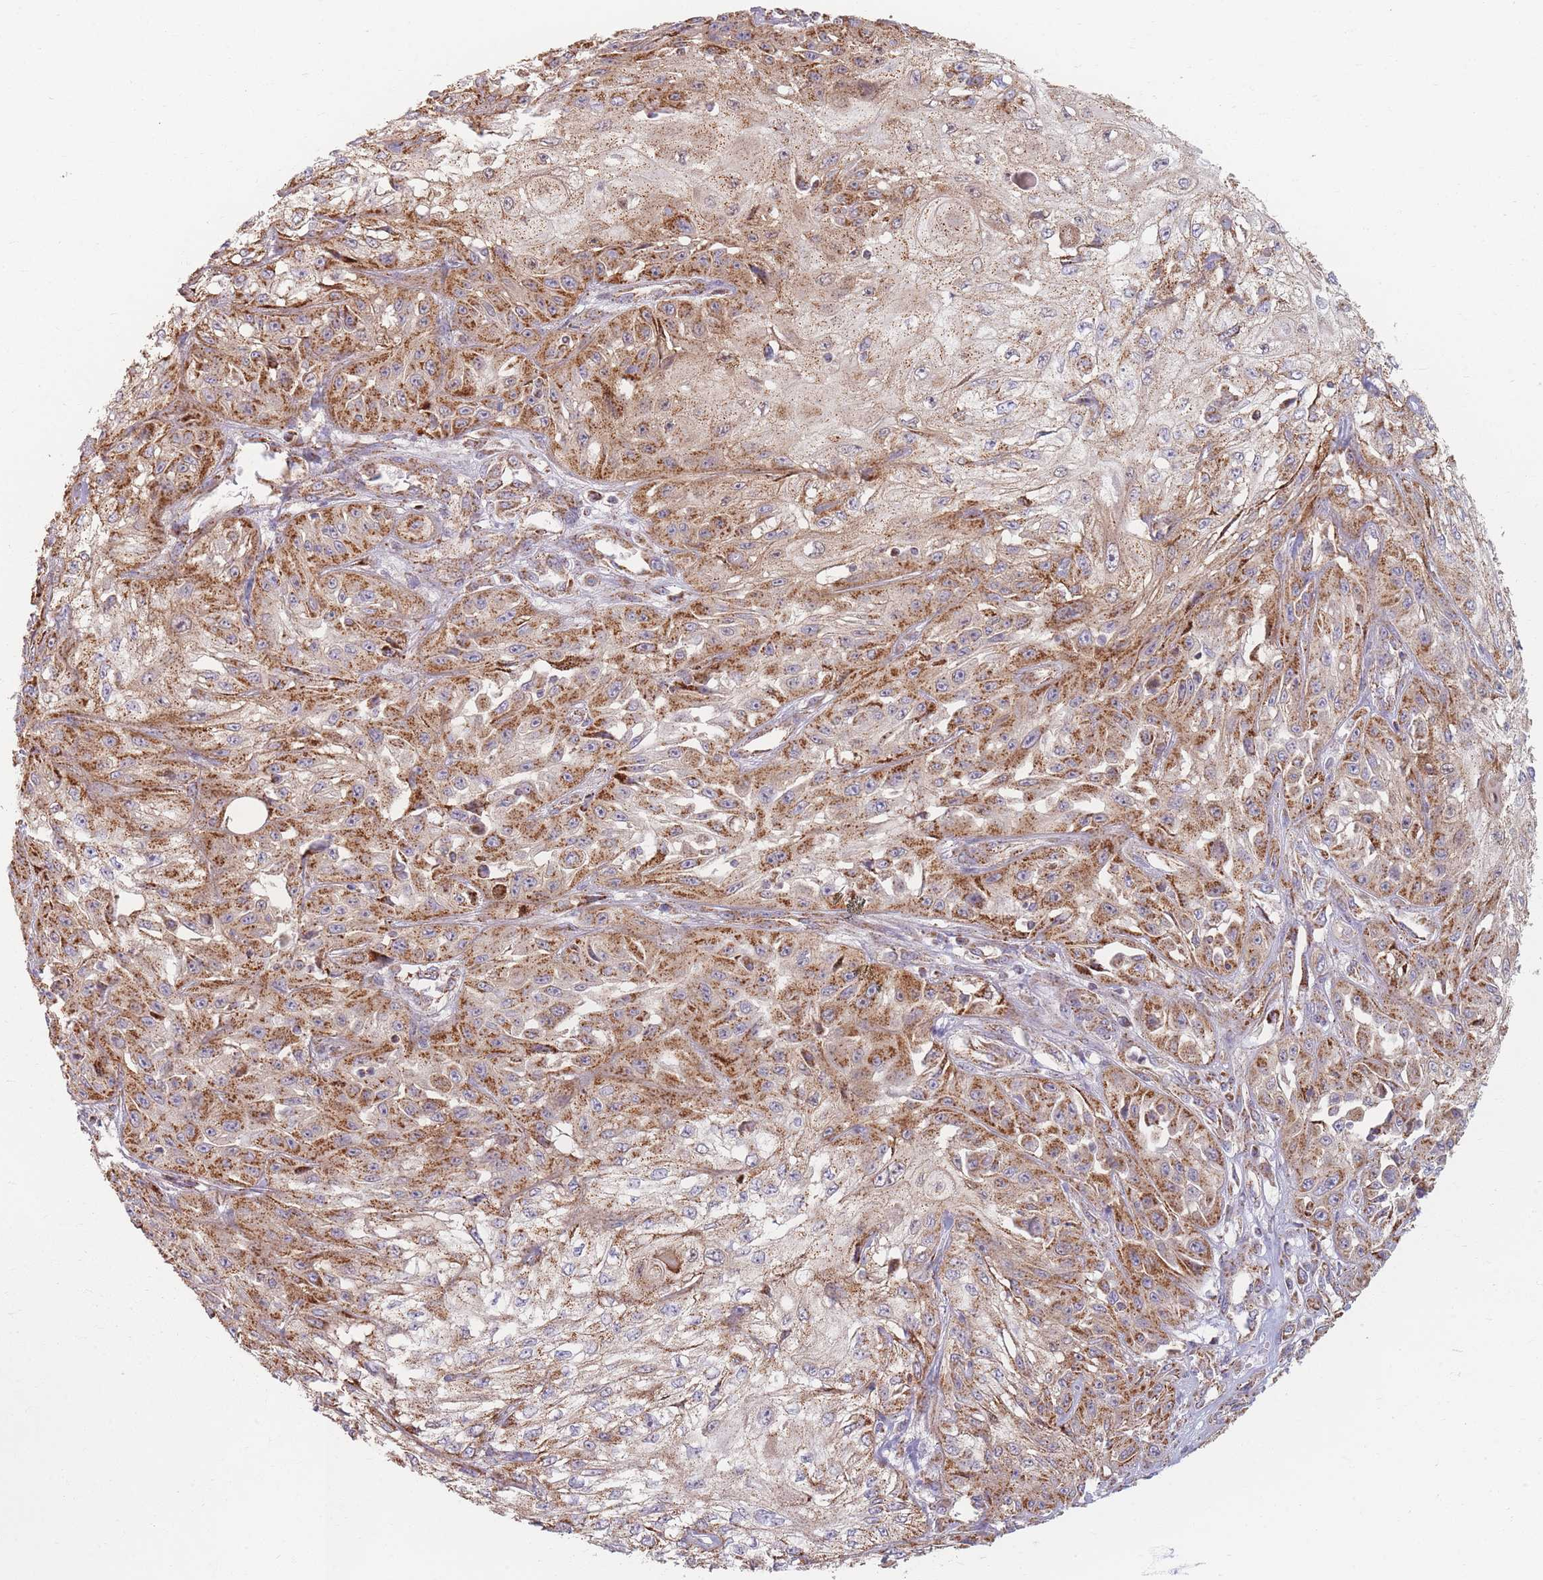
{"staining": {"intensity": "moderate", "quantity": ">75%", "location": "cytoplasmic/membranous"}, "tissue": "skin cancer", "cell_type": "Tumor cells", "image_type": "cancer", "snomed": [{"axis": "morphology", "description": "Squamous cell carcinoma, NOS"}, {"axis": "morphology", "description": "Squamous cell carcinoma, metastatic, NOS"}, {"axis": "topography", "description": "Skin"}, {"axis": "topography", "description": "Lymph node"}], "caption": "A brown stain labels moderate cytoplasmic/membranous positivity of a protein in skin cancer tumor cells.", "gene": "ESRP2", "patient": {"sex": "male", "age": 75}}